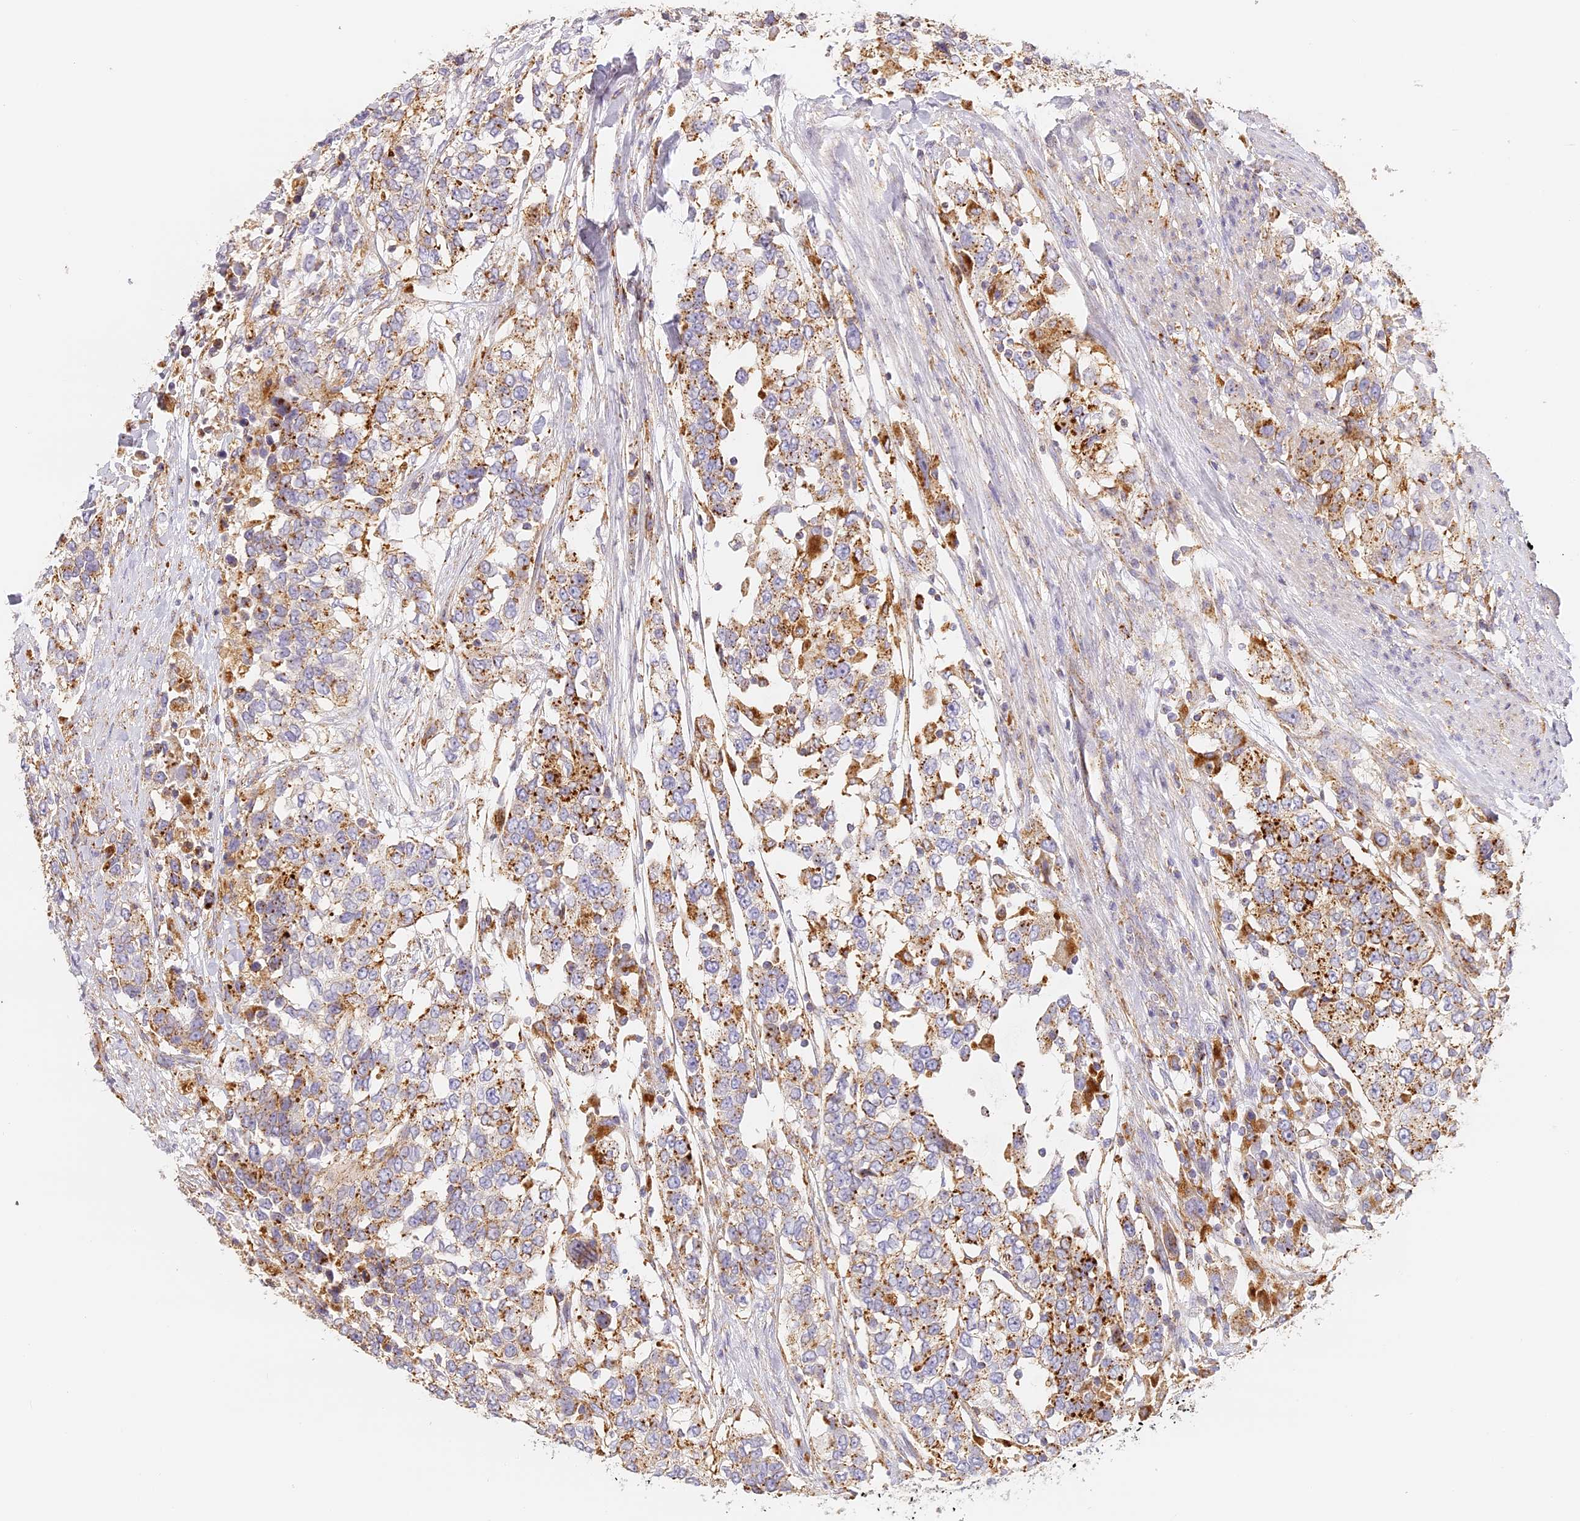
{"staining": {"intensity": "moderate", "quantity": ">75%", "location": "cytoplasmic/membranous"}, "tissue": "urothelial cancer", "cell_type": "Tumor cells", "image_type": "cancer", "snomed": [{"axis": "morphology", "description": "Urothelial carcinoma, High grade"}, {"axis": "topography", "description": "Urinary bladder"}], "caption": "This image reveals IHC staining of urothelial cancer, with medium moderate cytoplasmic/membranous expression in approximately >75% of tumor cells.", "gene": "LAMP2", "patient": {"sex": "female", "age": 80}}